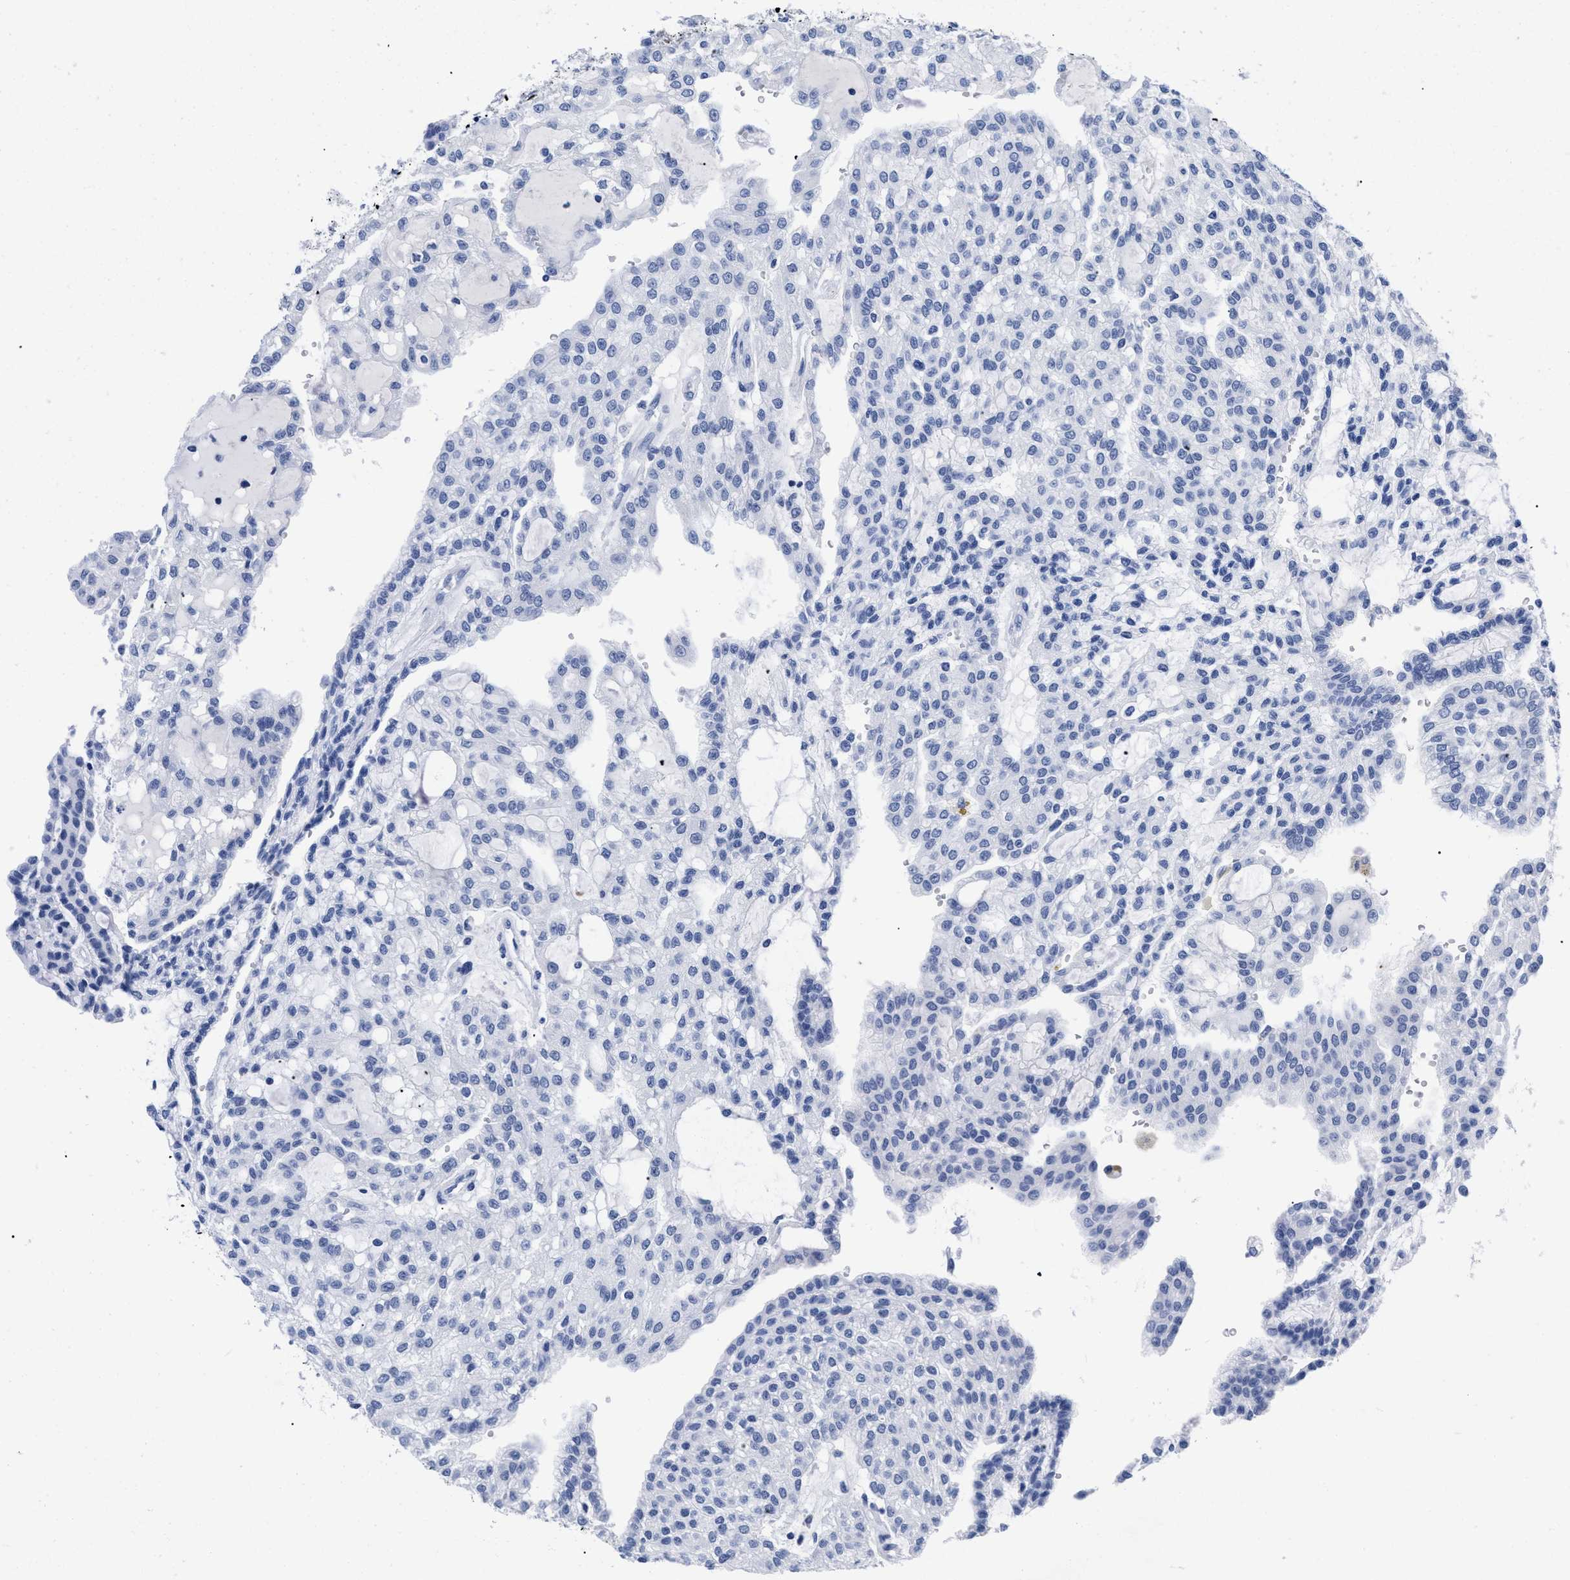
{"staining": {"intensity": "negative", "quantity": "none", "location": "none"}, "tissue": "renal cancer", "cell_type": "Tumor cells", "image_type": "cancer", "snomed": [{"axis": "morphology", "description": "Adenocarcinoma, NOS"}, {"axis": "topography", "description": "Kidney"}], "caption": "Immunohistochemistry histopathology image of neoplastic tissue: renal cancer stained with DAB reveals no significant protein staining in tumor cells.", "gene": "TREML1", "patient": {"sex": "male", "age": 63}}